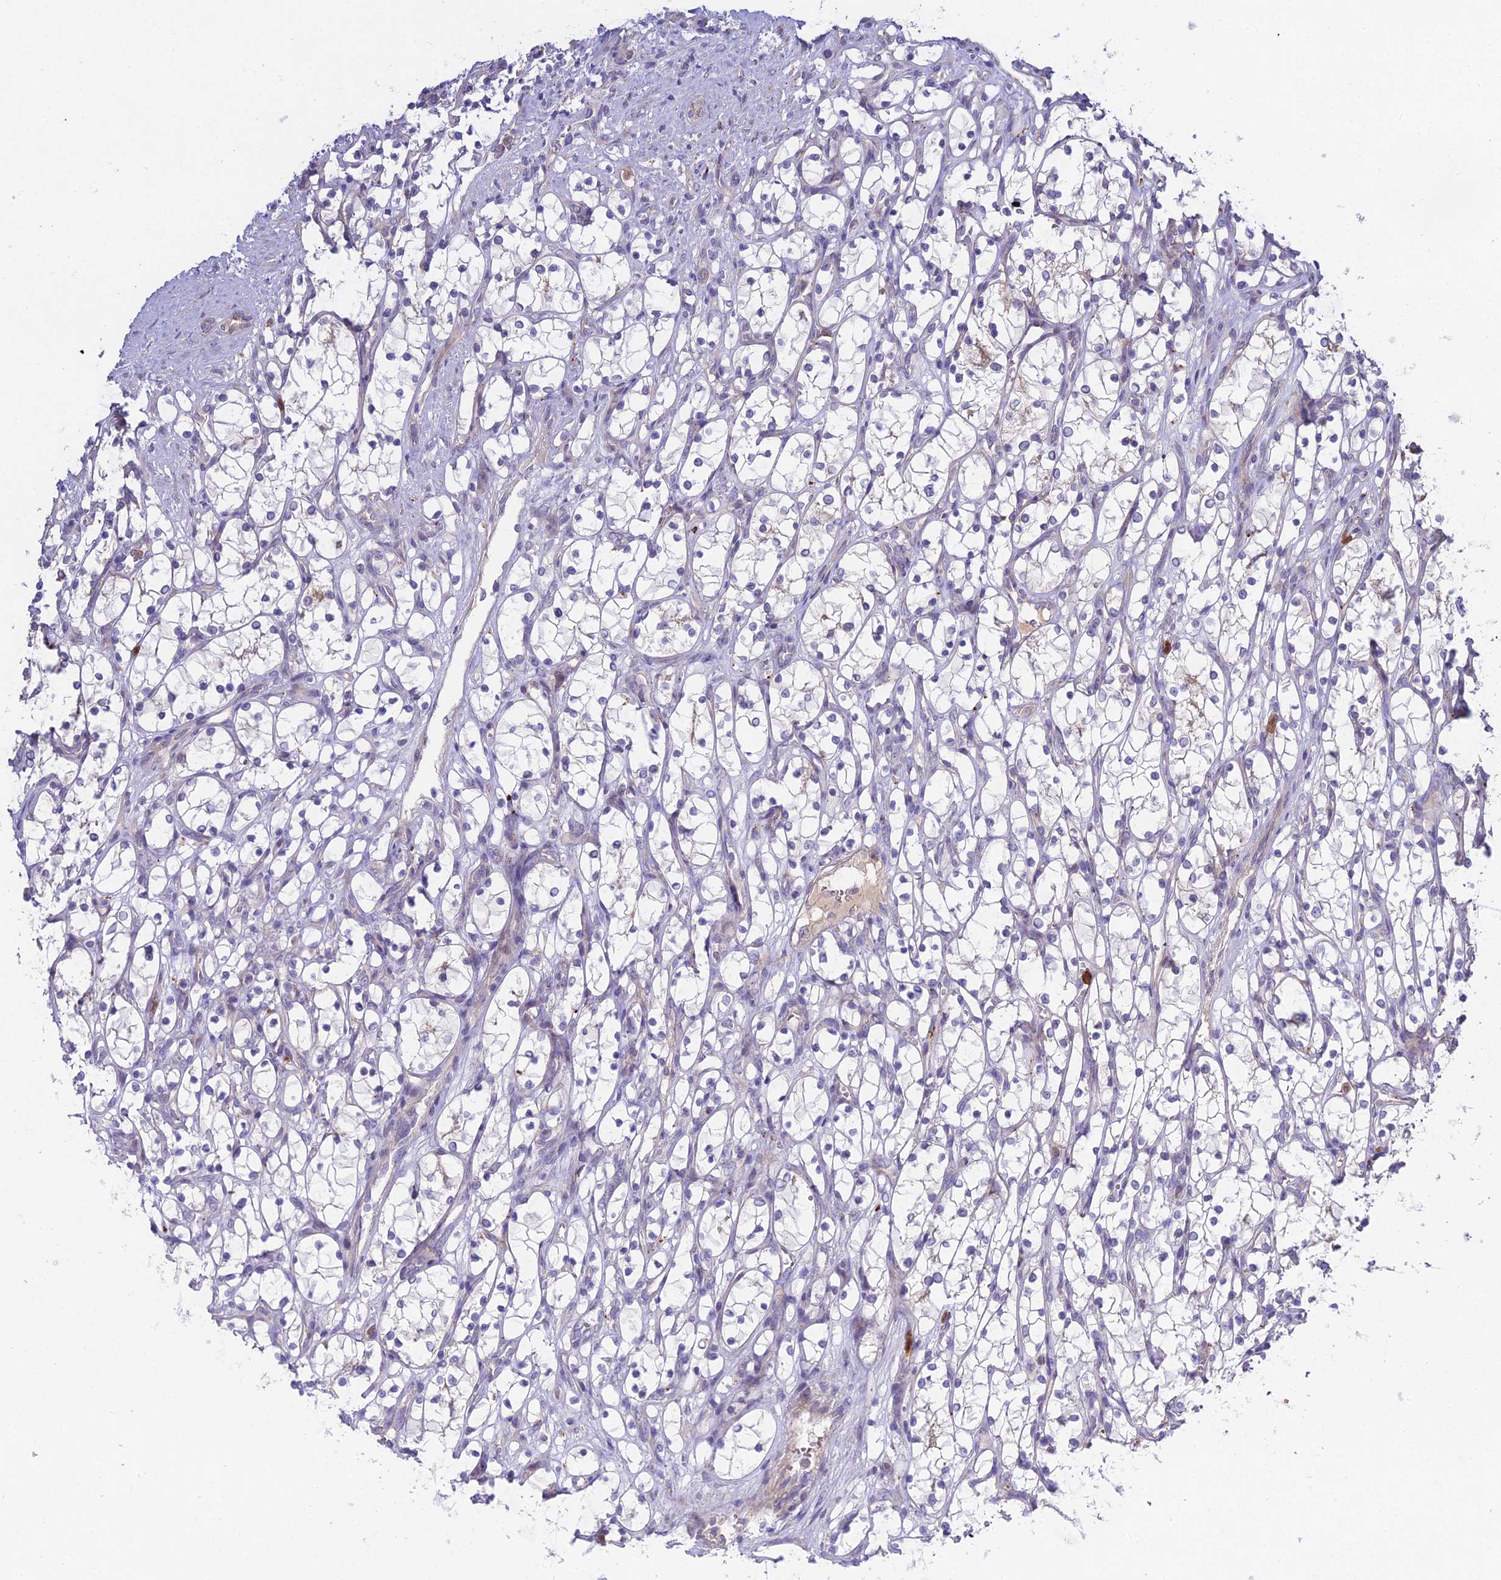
{"staining": {"intensity": "negative", "quantity": "none", "location": "none"}, "tissue": "renal cancer", "cell_type": "Tumor cells", "image_type": "cancer", "snomed": [{"axis": "morphology", "description": "Adenocarcinoma, NOS"}, {"axis": "topography", "description": "Kidney"}], "caption": "Renal cancer (adenocarcinoma) stained for a protein using immunohistochemistry (IHC) exhibits no expression tumor cells.", "gene": "EID2", "patient": {"sex": "female", "age": 69}}